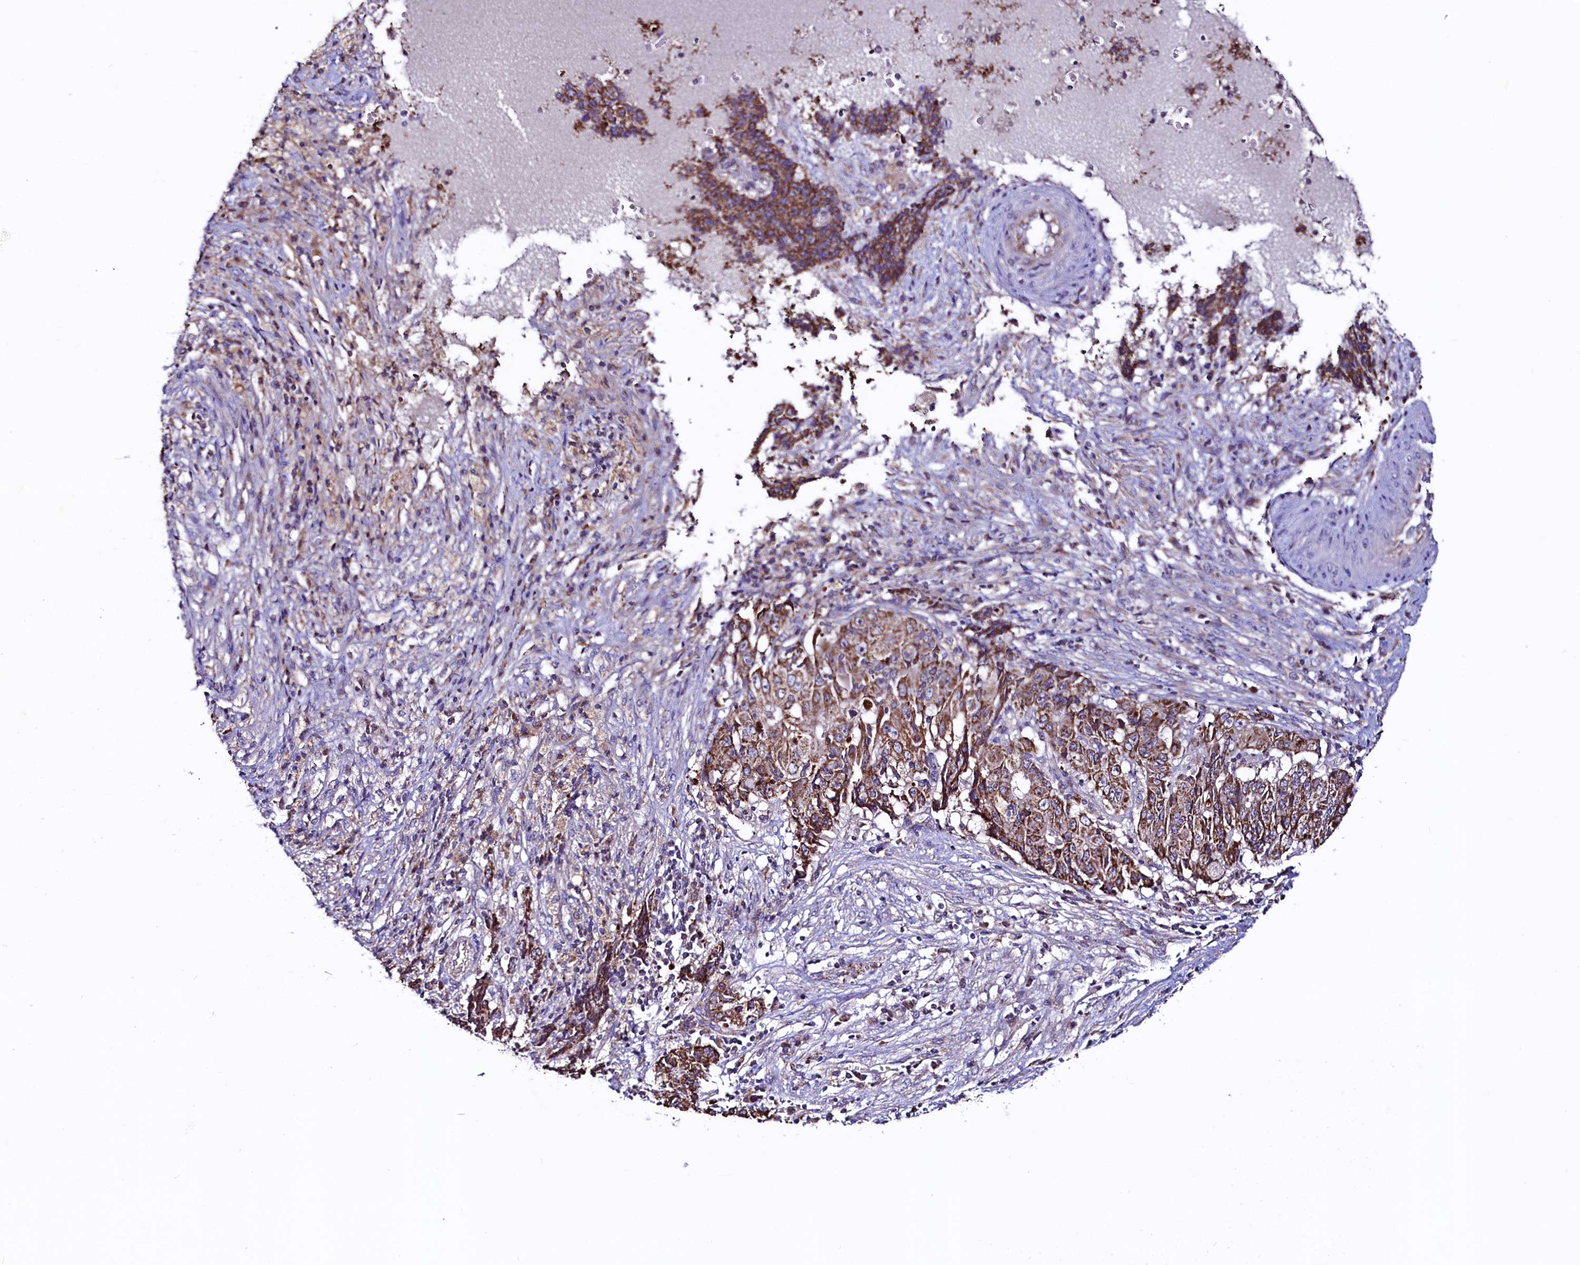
{"staining": {"intensity": "moderate", "quantity": ">75%", "location": "cytoplasmic/membranous"}, "tissue": "ovarian cancer", "cell_type": "Tumor cells", "image_type": "cancer", "snomed": [{"axis": "morphology", "description": "Carcinoma, endometroid"}, {"axis": "topography", "description": "Ovary"}], "caption": "Immunohistochemical staining of human ovarian cancer exhibits medium levels of moderate cytoplasmic/membranous positivity in about >75% of tumor cells.", "gene": "STARD5", "patient": {"sex": "female", "age": 42}}